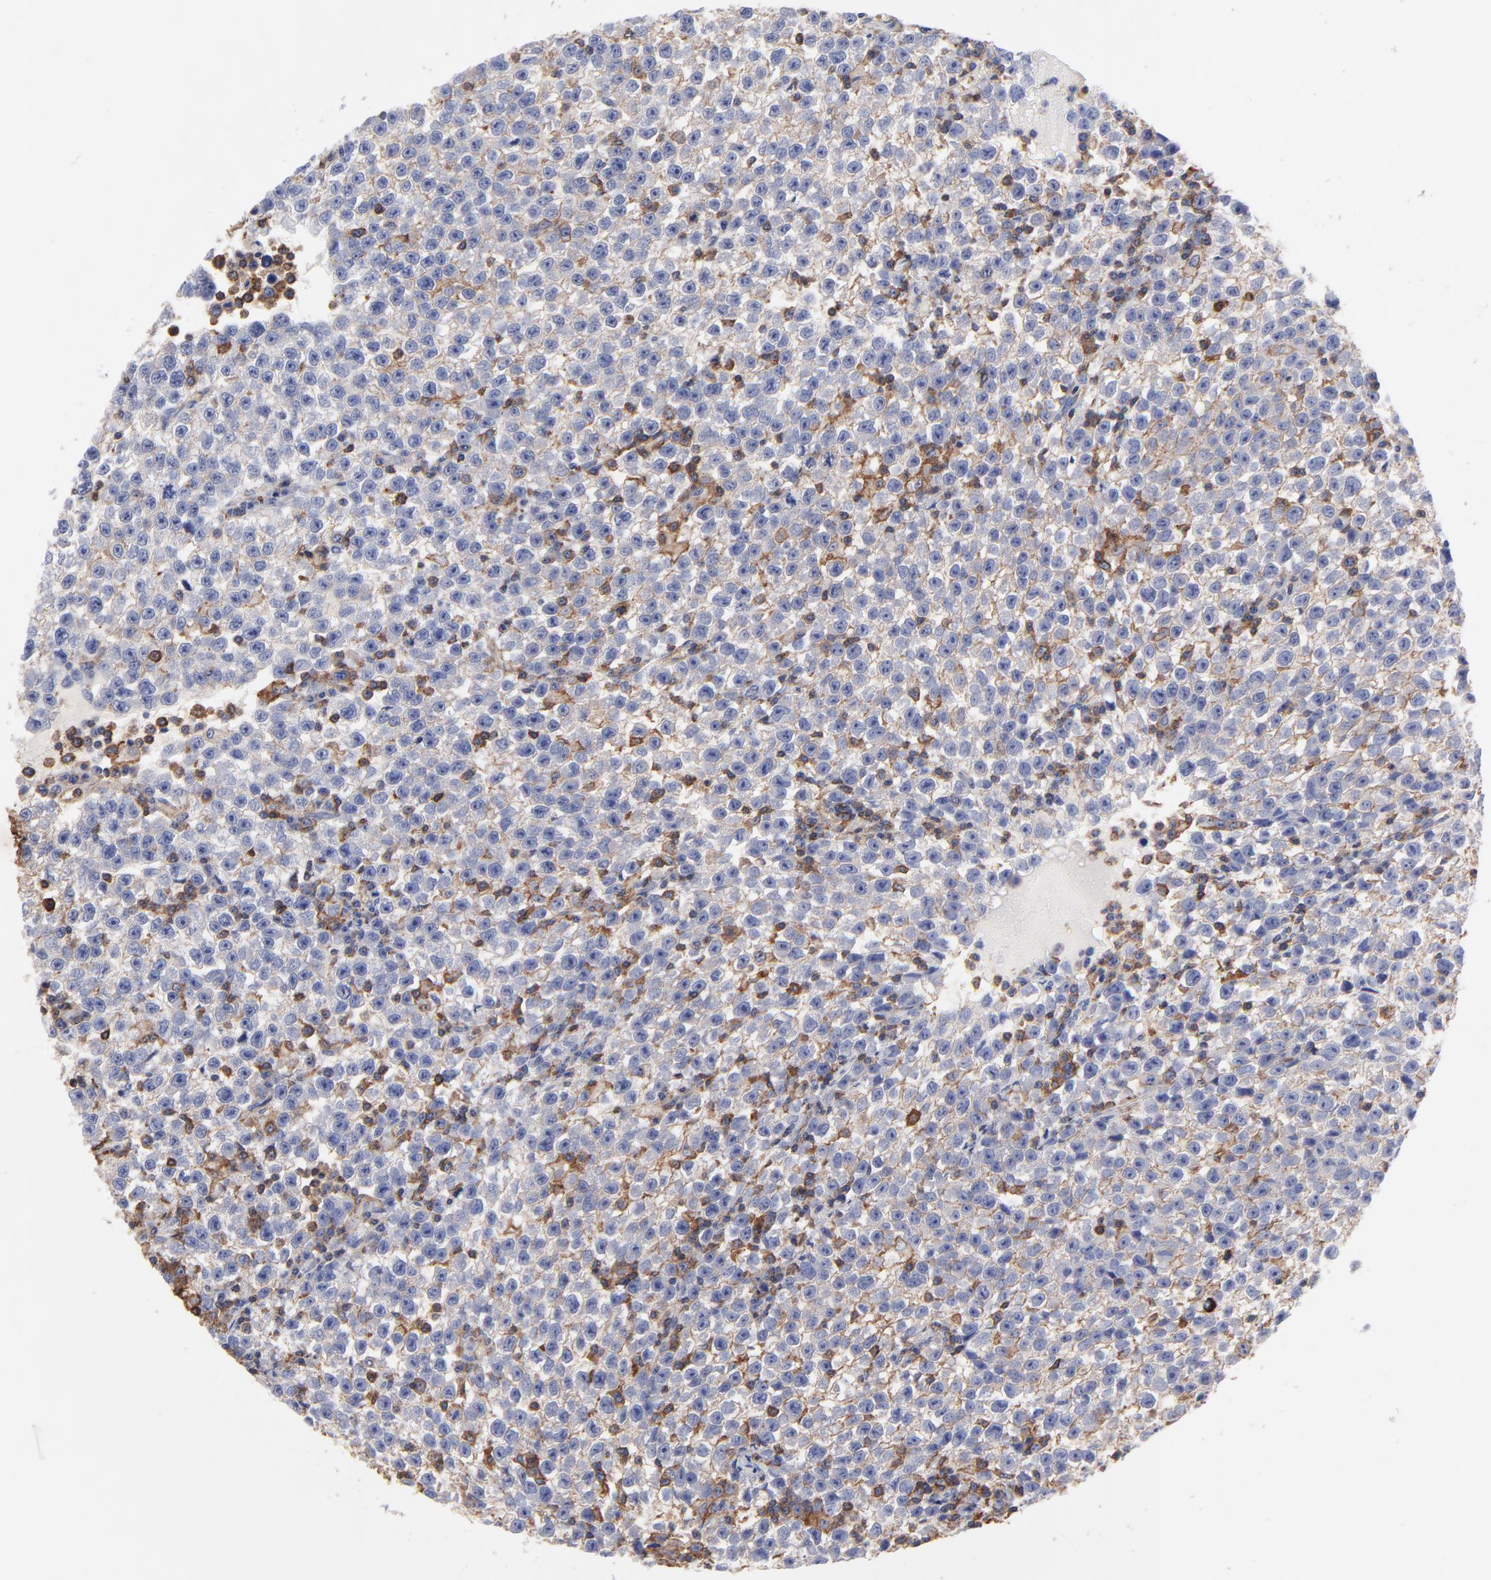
{"staining": {"intensity": "moderate", "quantity": "25%-75%", "location": "cytoplasmic/membranous"}, "tissue": "testis cancer", "cell_type": "Tumor cells", "image_type": "cancer", "snomed": [{"axis": "morphology", "description": "Seminoma, NOS"}, {"axis": "topography", "description": "Testis"}], "caption": "An image of human testis cancer (seminoma) stained for a protein exhibits moderate cytoplasmic/membranous brown staining in tumor cells.", "gene": "ASL", "patient": {"sex": "male", "age": 35}}